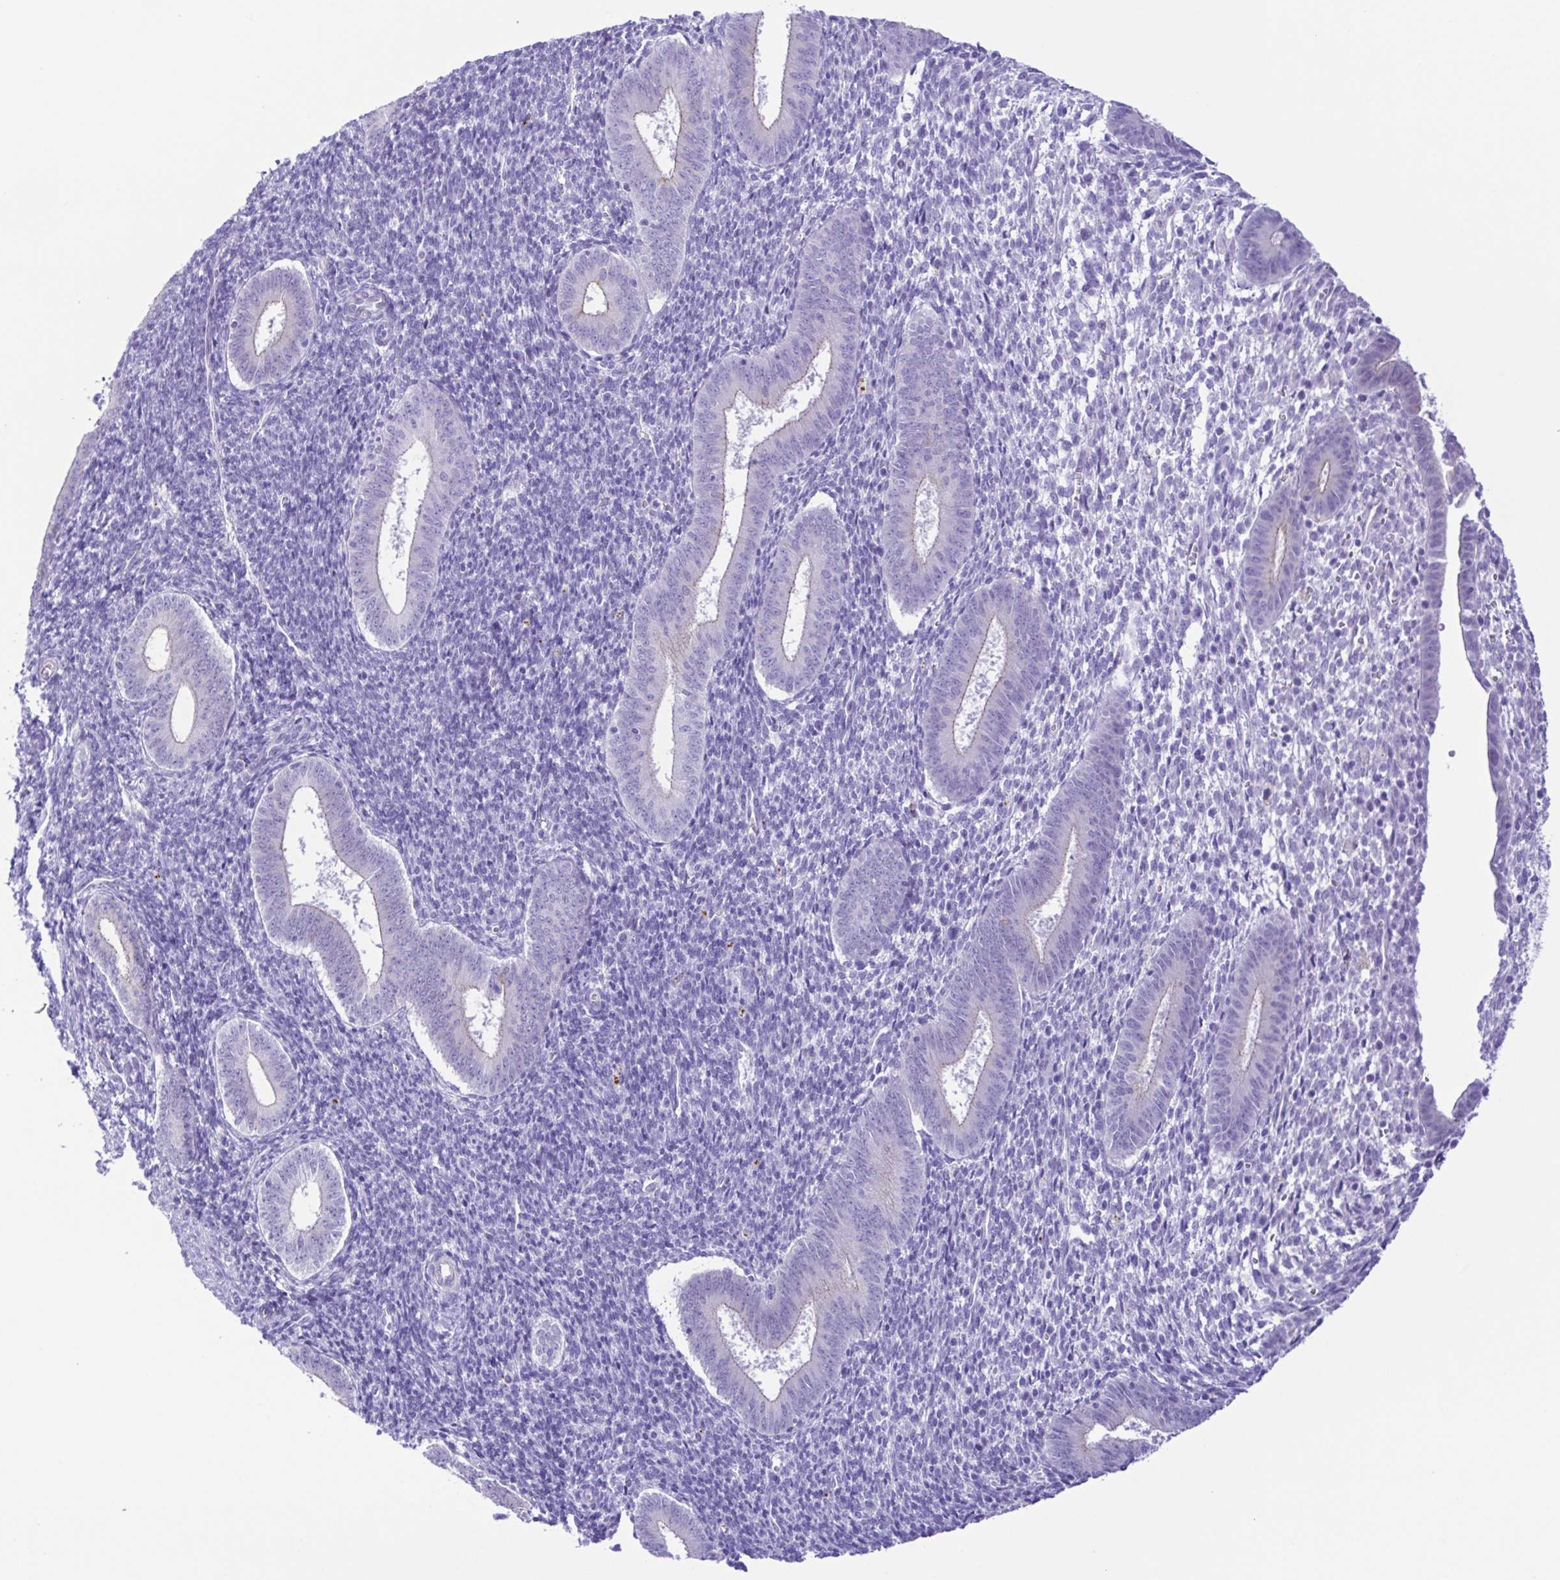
{"staining": {"intensity": "negative", "quantity": "none", "location": "none"}, "tissue": "endometrium", "cell_type": "Cells in endometrial stroma", "image_type": "normal", "snomed": [{"axis": "morphology", "description": "Normal tissue, NOS"}, {"axis": "topography", "description": "Endometrium"}], "caption": "This is an immunohistochemistry (IHC) image of benign human endometrium. There is no expression in cells in endometrial stroma.", "gene": "CYP11A1", "patient": {"sex": "female", "age": 25}}